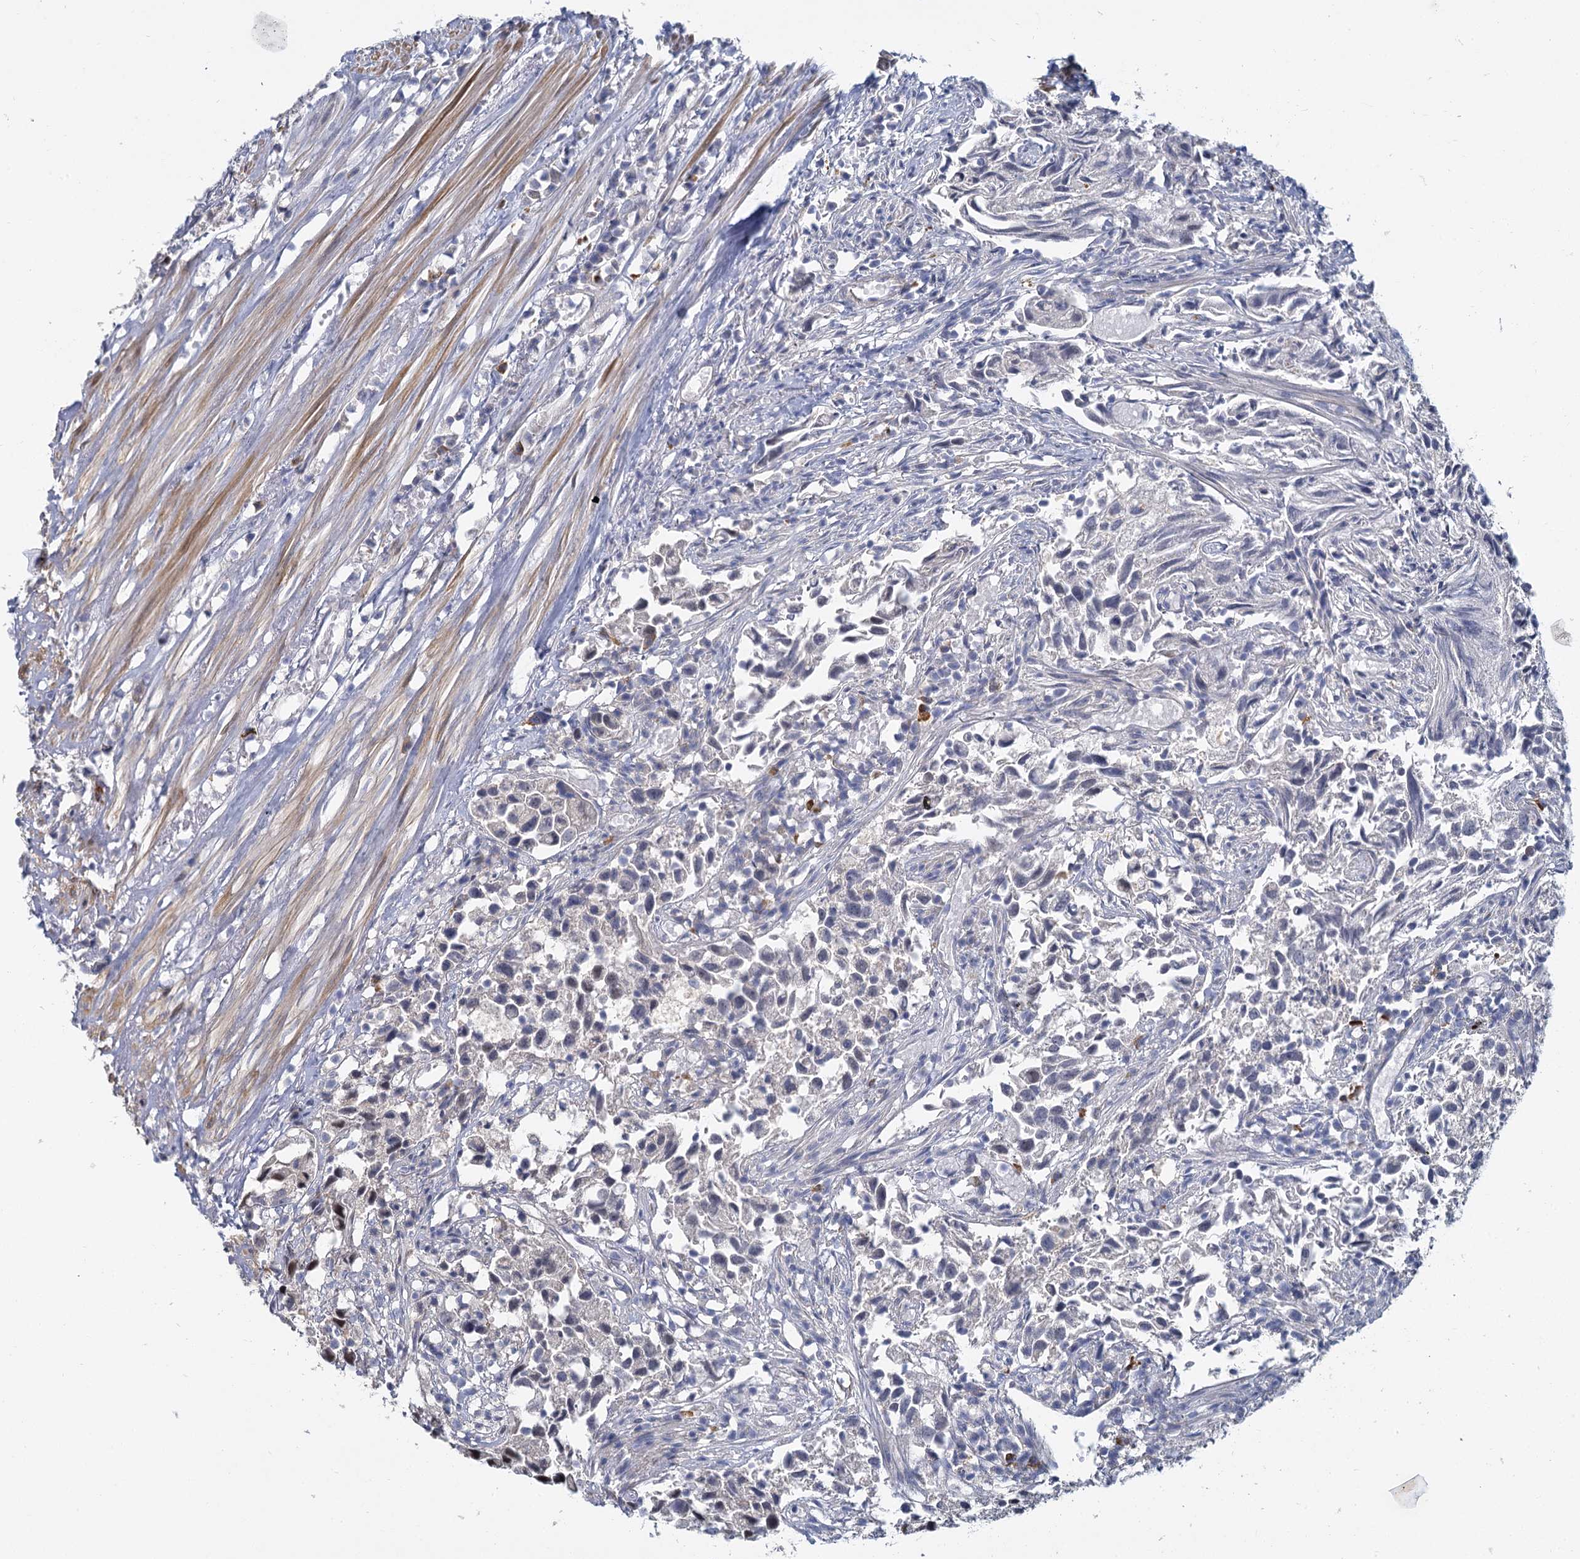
{"staining": {"intensity": "negative", "quantity": "none", "location": "none"}, "tissue": "urothelial cancer", "cell_type": "Tumor cells", "image_type": "cancer", "snomed": [{"axis": "morphology", "description": "Urothelial carcinoma, High grade"}, {"axis": "topography", "description": "Urinary bladder"}], "caption": "Photomicrograph shows no significant protein staining in tumor cells of high-grade urothelial carcinoma. (DAB immunohistochemistry (IHC) with hematoxylin counter stain).", "gene": "ACRBP", "patient": {"sex": "female", "age": 75}}